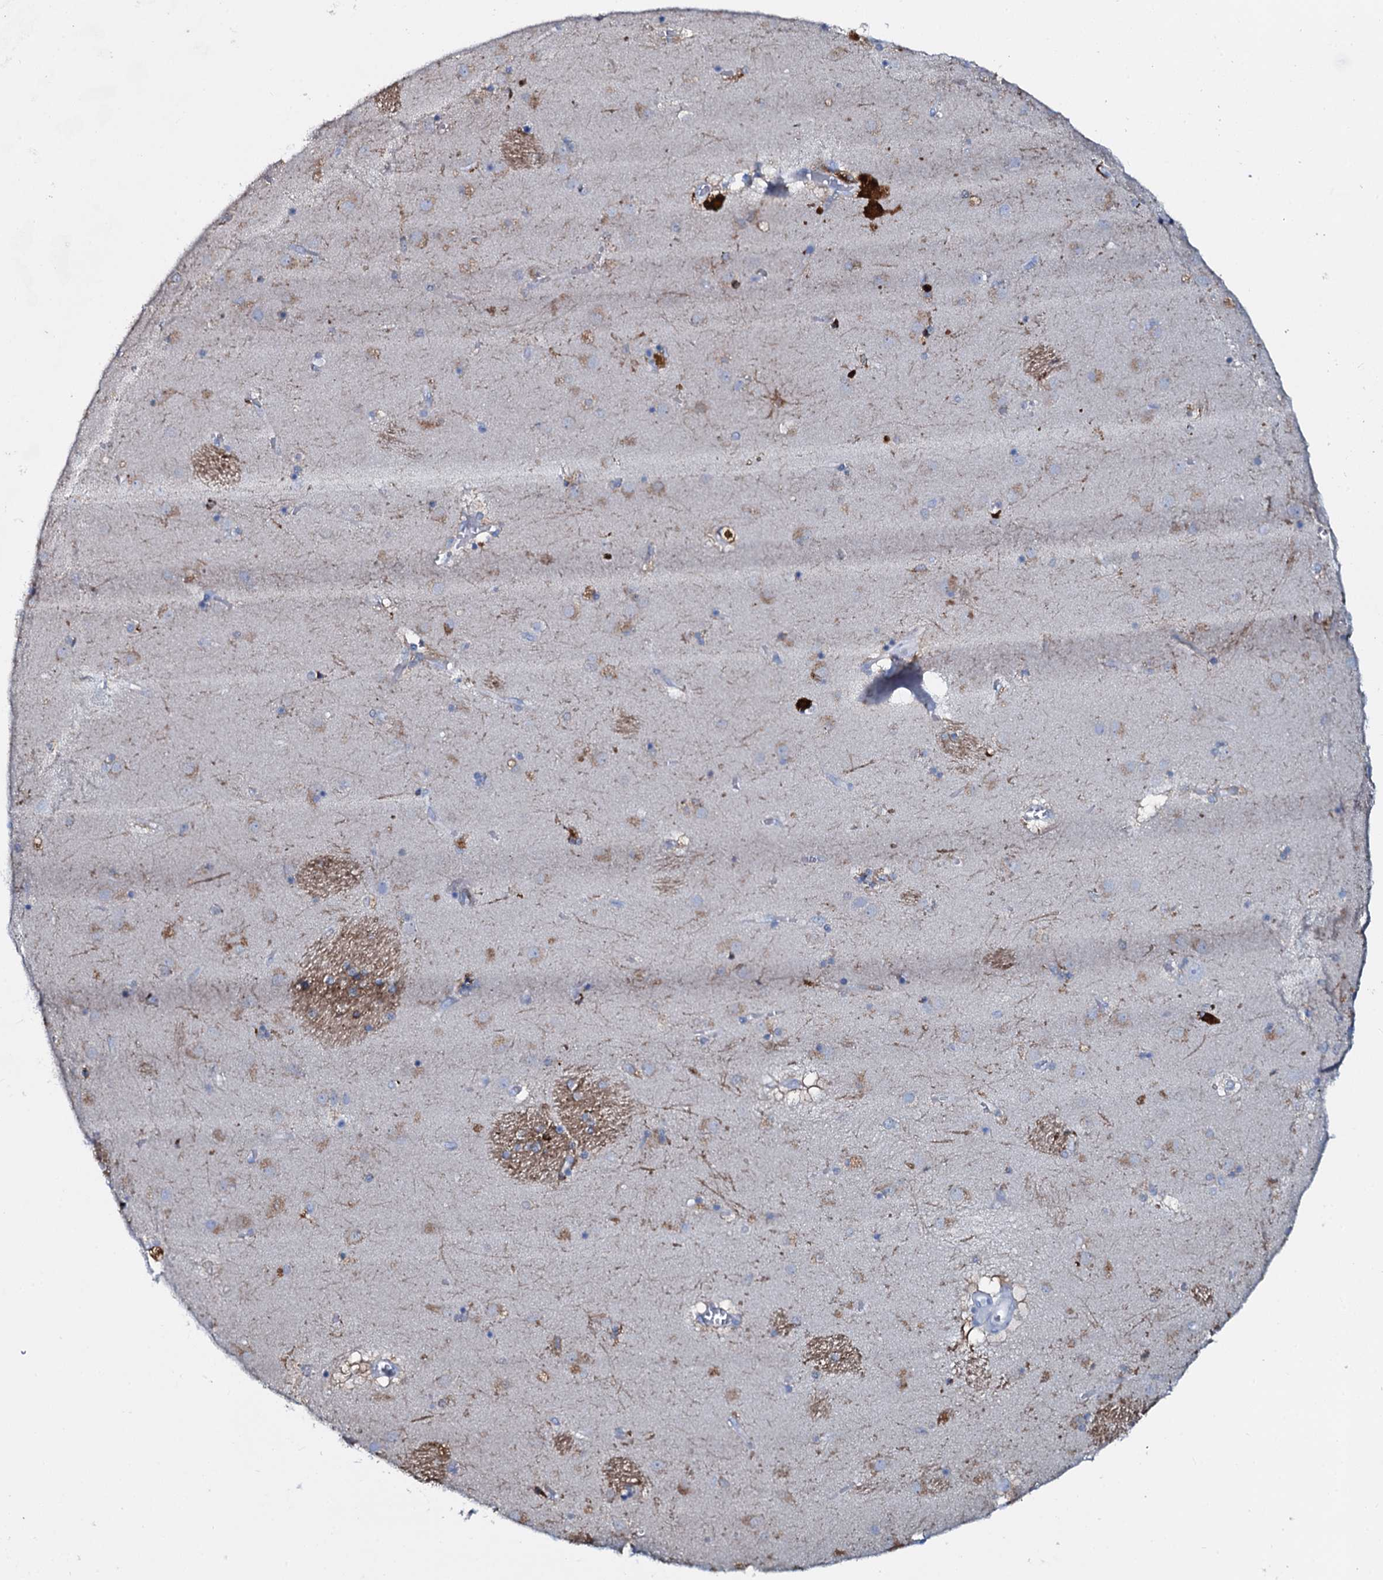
{"staining": {"intensity": "negative", "quantity": "none", "location": "none"}, "tissue": "caudate", "cell_type": "Glial cells", "image_type": "normal", "snomed": [{"axis": "morphology", "description": "Normal tissue, NOS"}, {"axis": "topography", "description": "Lateral ventricle wall"}], "caption": "An immunohistochemistry histopathology image of normal caudate is shown. There is no staining in glial cells of caudate.", "gene": "SLC4A7", "patient": {"sex": "male", "age": 70}}